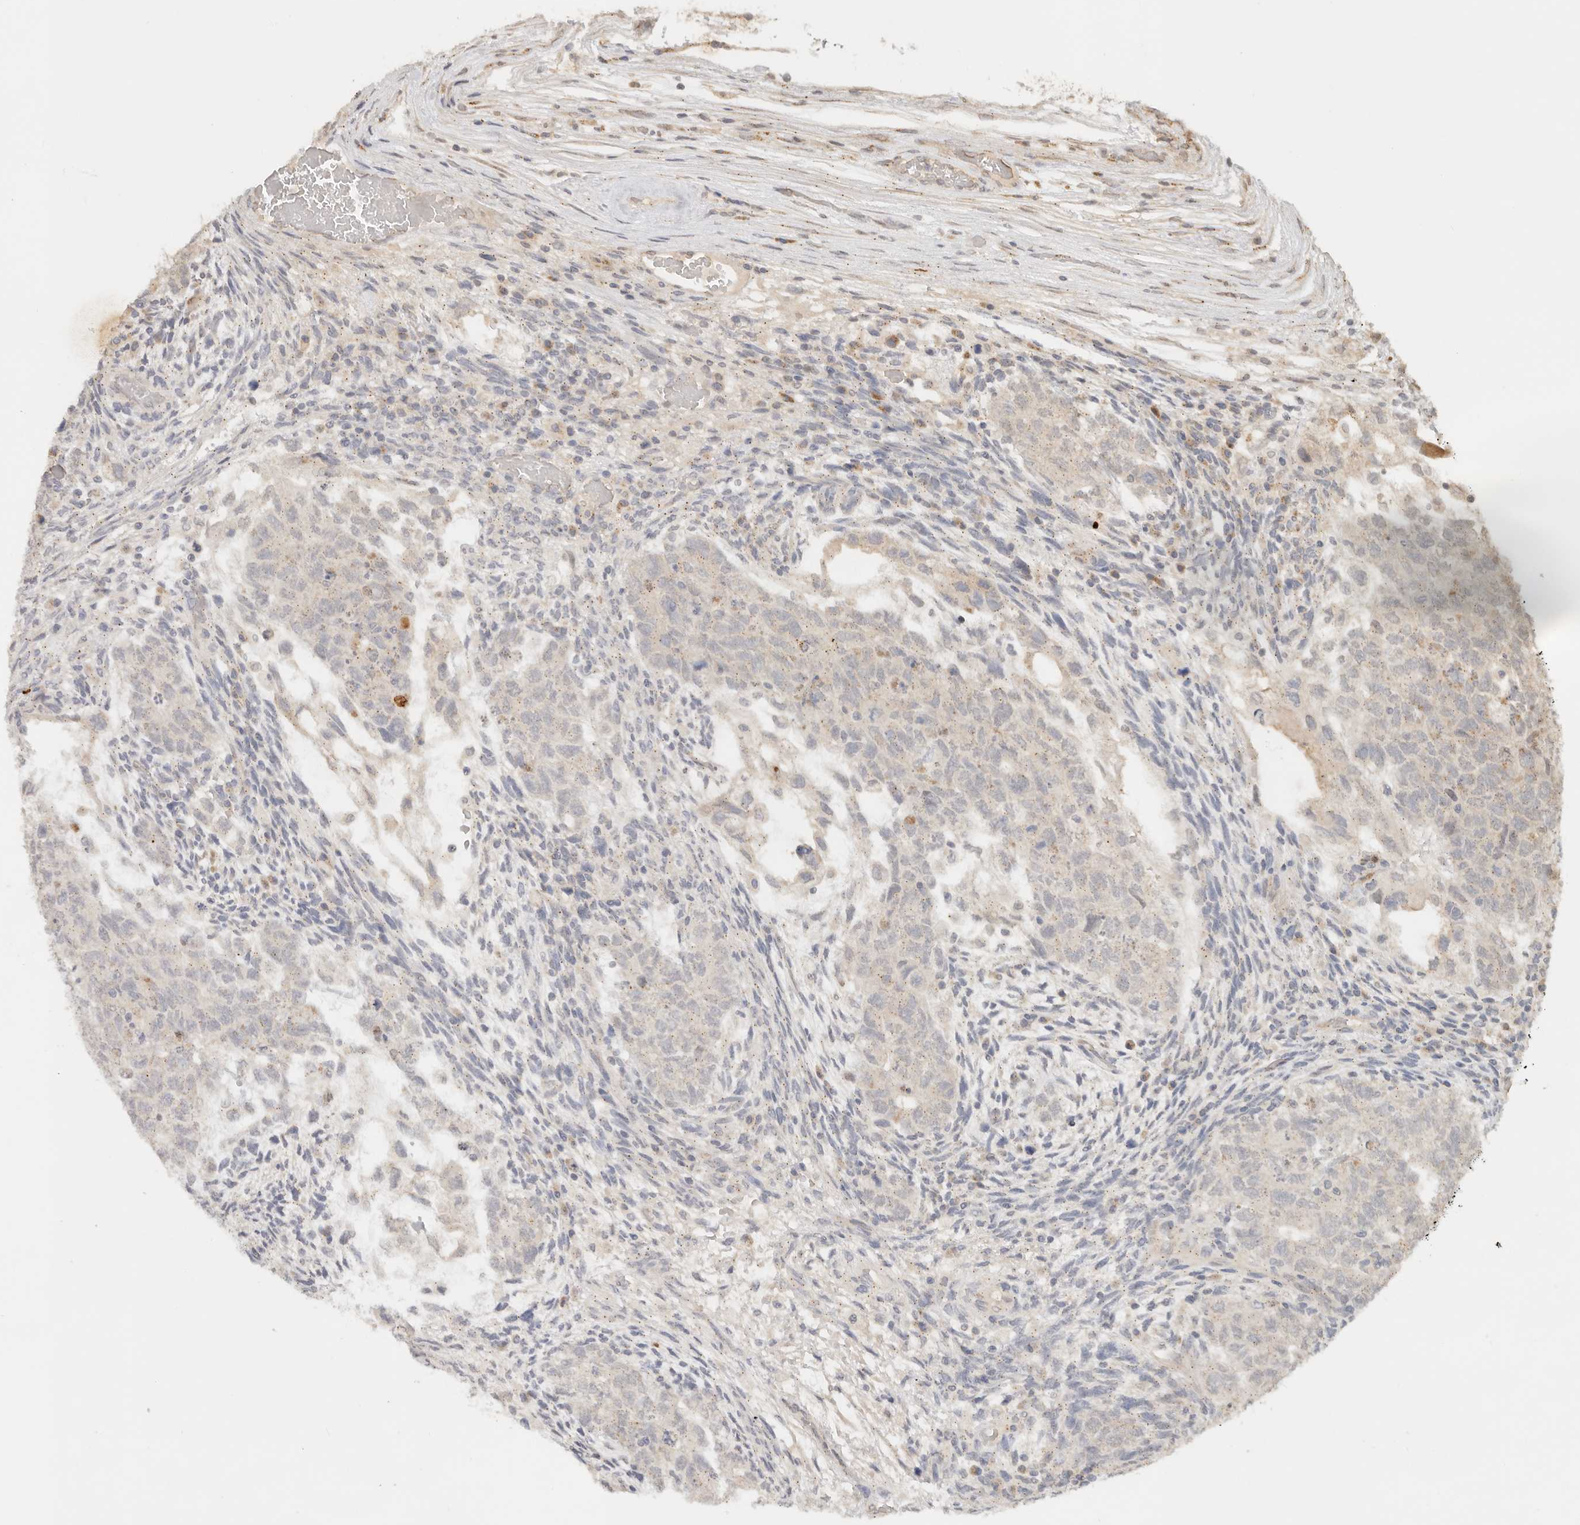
{"staining": {"intensity": "negative", "quantity": "none", "location": "none"}, "tissue": "testis cancer", "cell_type": "Tumor cells", "image_type": "cancer", "snomed": [{"axis": "morphology", "description": "Normal tissue, NOS"}, {"axis": "morphology", "description": "Carcinoma, Embryonal, NOS"}, {"axis": "topography", "description": "Testis"}], "caption": "High power microscopy histopathology image of an immunohistochemistry photomicrograph of testis cancer (embryonal carcinoma), revealing no significant staining in tumor cells.", "gene": "LMO4", "patient": {"sex": "male", "age": 36}}